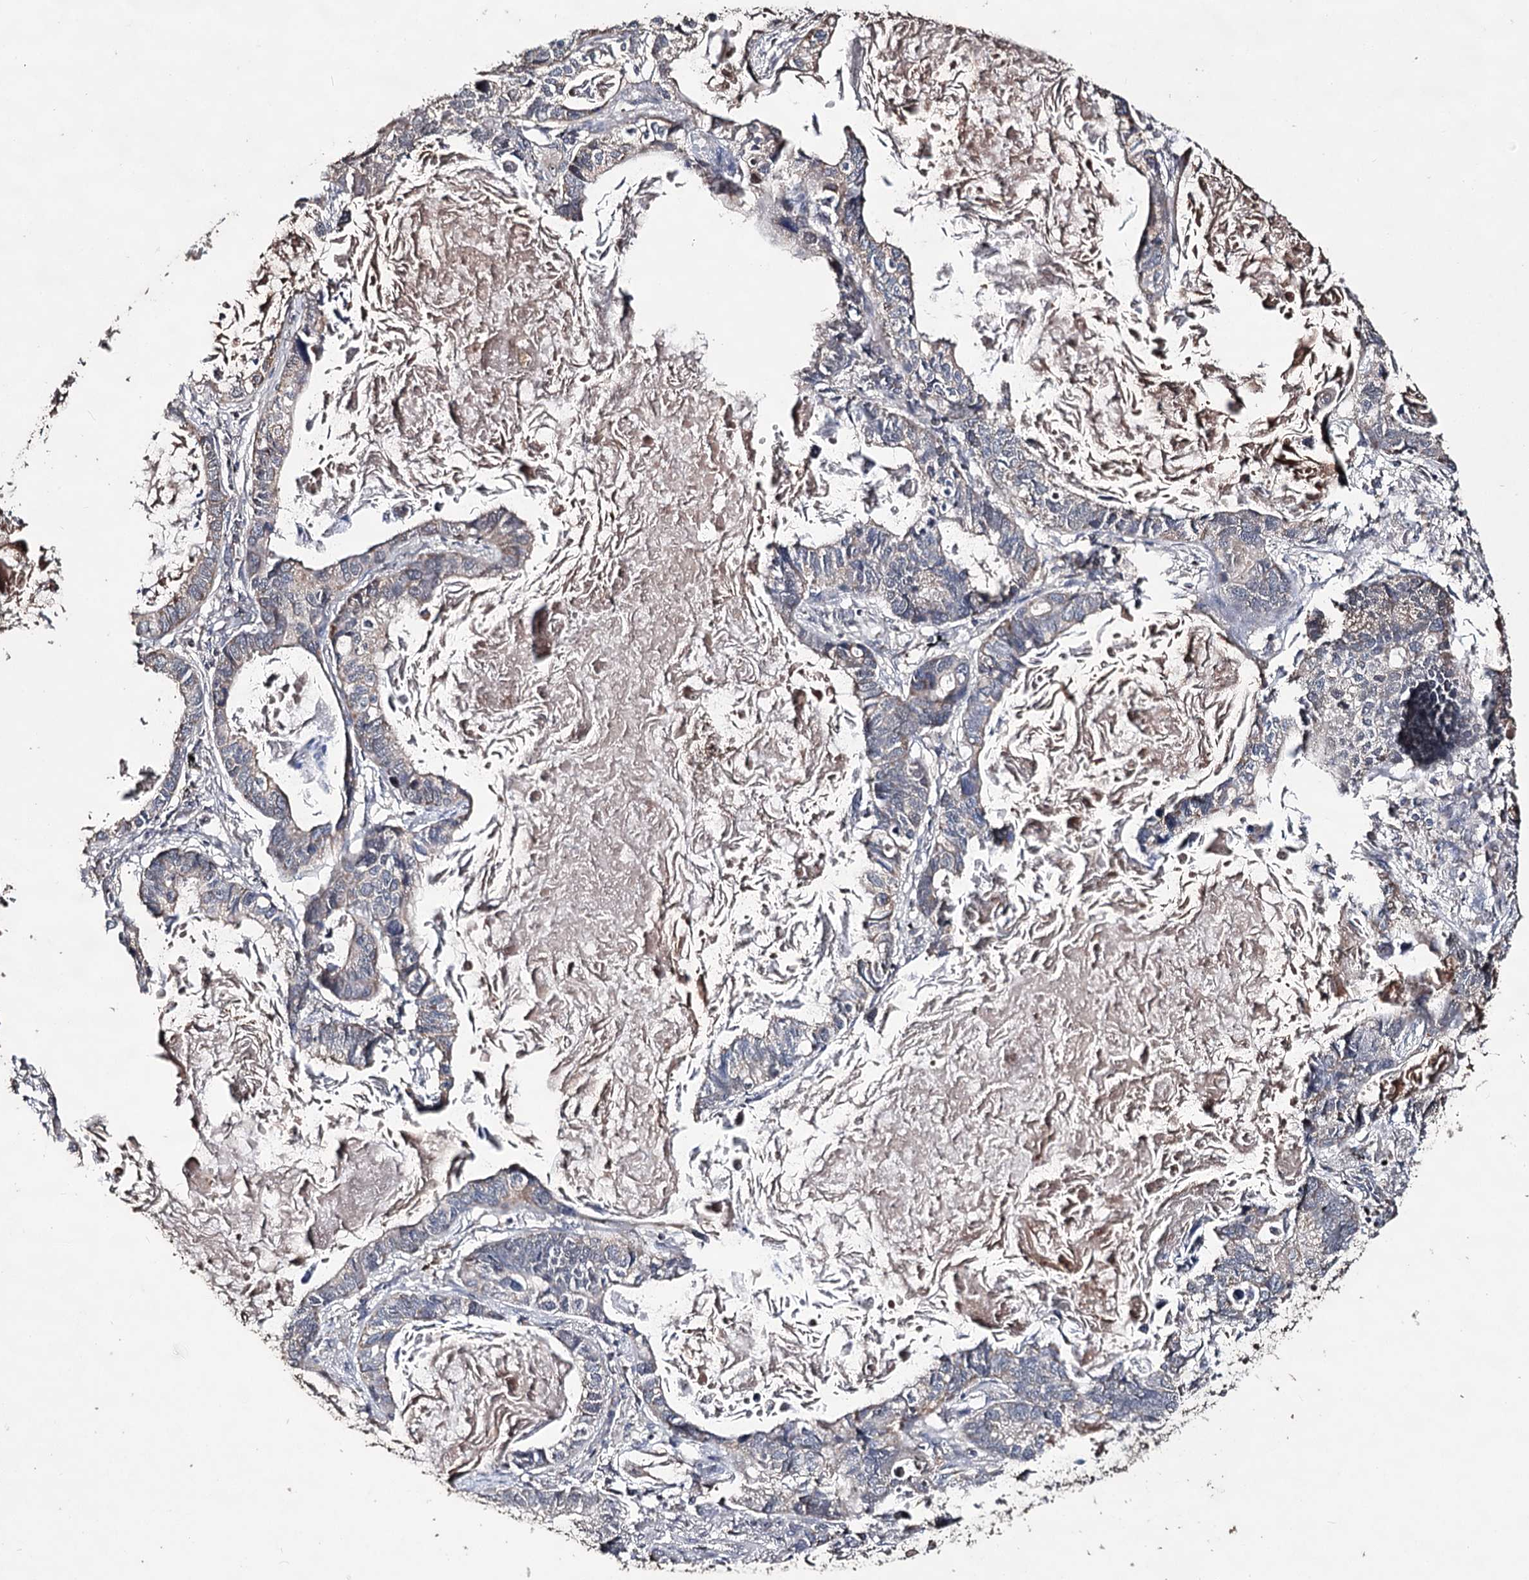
{"staining": {"intensity": "negative", "quantity": "none", "location": "none"}, "tissue": "lung cancer", "cell_type": "Tumor cells", "image_type": "cancer", "snomed": [{"axis": "morphology", "description": "Adenocarcinoma, NOS"}, {"axis": "topography", "description": "Lung"}], "caption": "High power microscopy histopathology image of an IHC image of lung cancer, revealing no significant expression in tumor cells. (DAB (3,3'-diaminobenzidine) IHC visualized using brightfield microscopy, high magnification).", "gene": "ACTR6", "patient": {"sex": "male", "age": 67}}